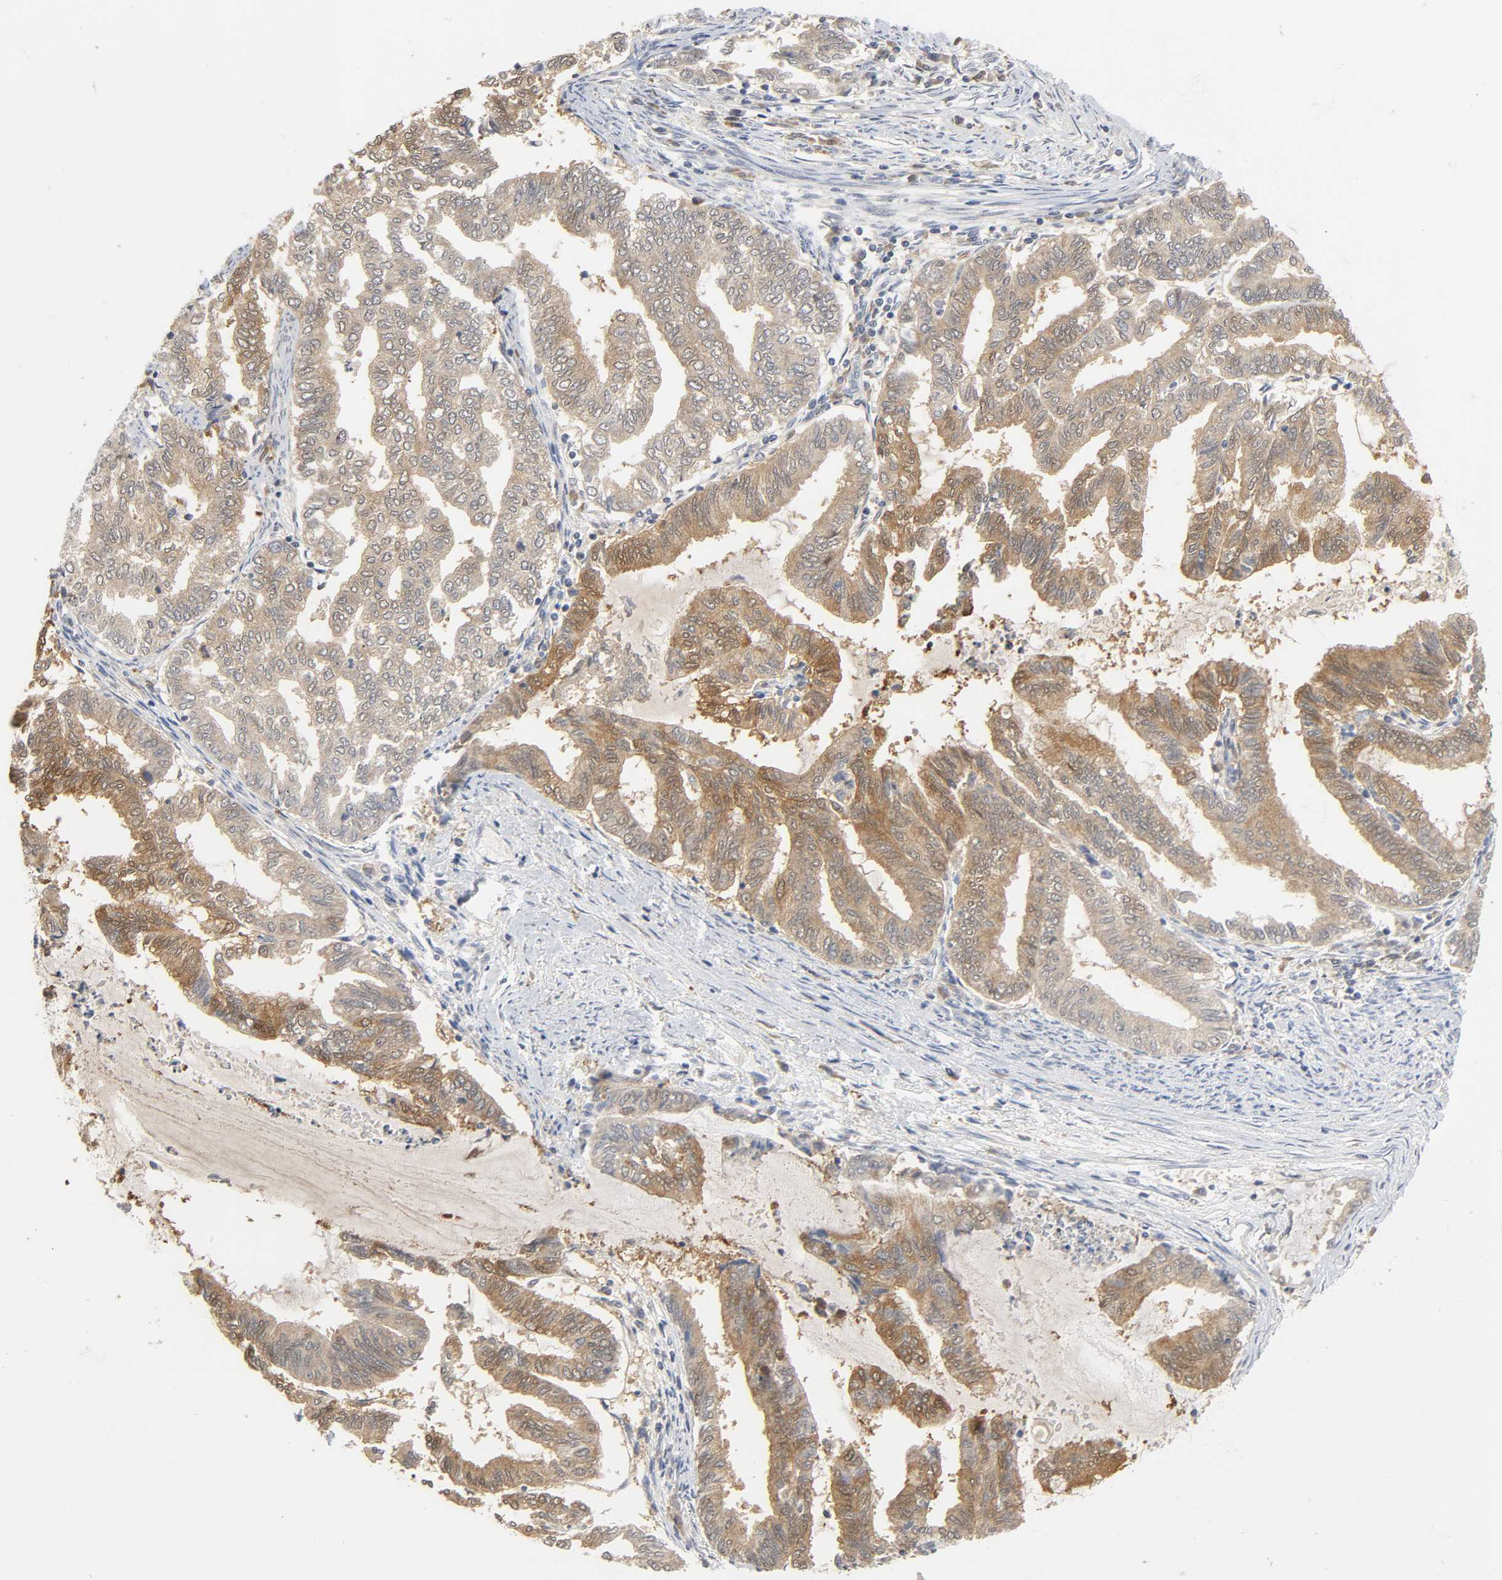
{"staining": {"intensity": "moderate", "quantity": ">75%", "location": "cytoplasmic/membranous"}, "tissue": "endometrial cancer", "cell_type": "Tumor cells", "image_type": "cancer", "snomed": [{"axis": "morphology", "description": "Adenocarcinoma, NOS"}, {"axis": "topography", "description": "Endometrium"}], "caption": "Human endometrial cancer (adenocarcinoma) stained for a protein (brown) demonstrates moderate cytoplasmic/membranous positive expression in about >75% of tumor cells.", "gene": "MIF", "patient": {"sex": "female", "age": 79}}